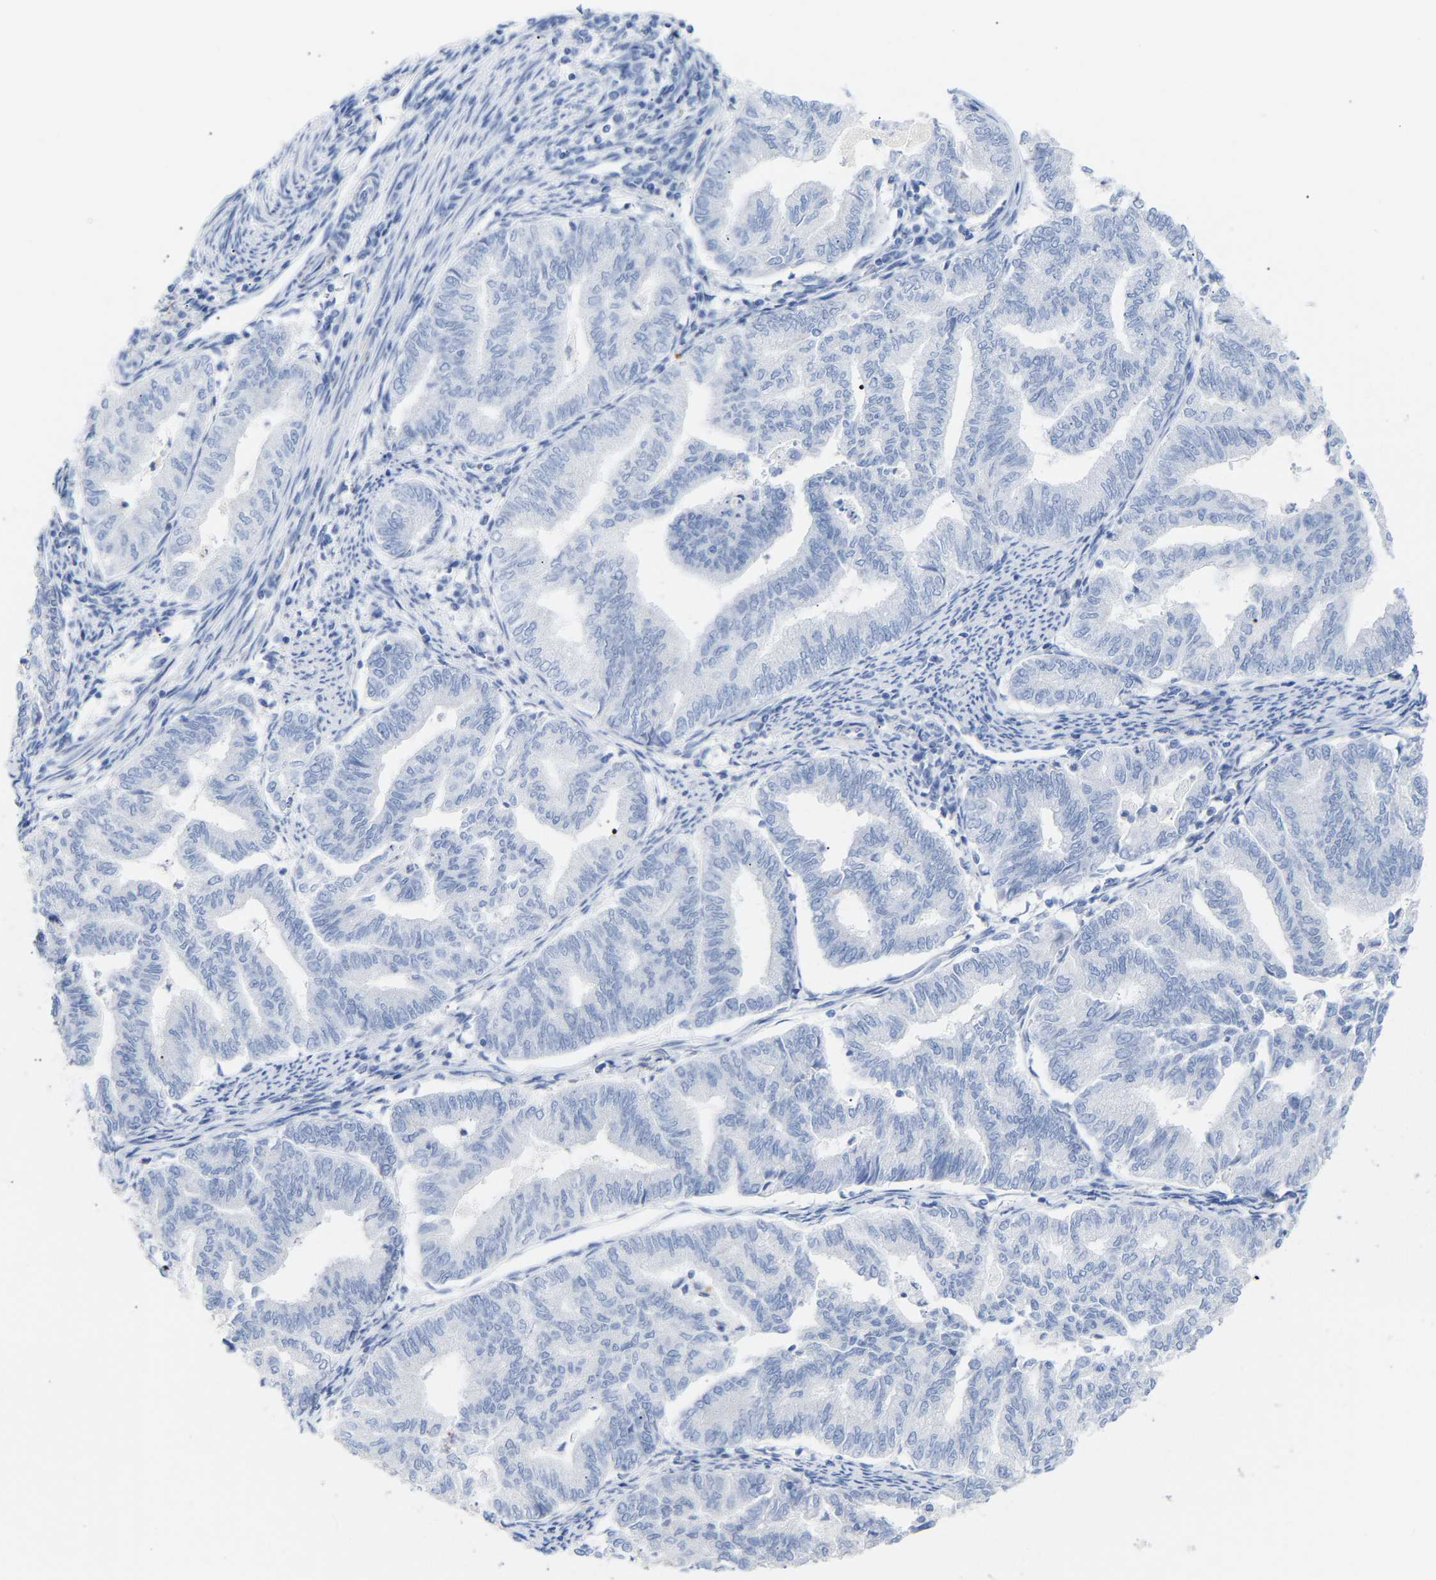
{"staining": {"intensity": "negative", "quantity": "none", "location": "none"}, "tissue": "endometrial cancer", "cell_type": "Tumor cells", "image_type": "cancer", "snomed": [{"axis": "morphology", "description": "Adenocarcinoma, NOS"}, {"axis": "topography", "description": "Endometrium"}], "caption": "This is an IHC histopathology image of human adenocarcinoma (endometrial). There is no expression in tumor cells.", "gene": "AMPH", "patient": {"sex": "female", "age": 79}}